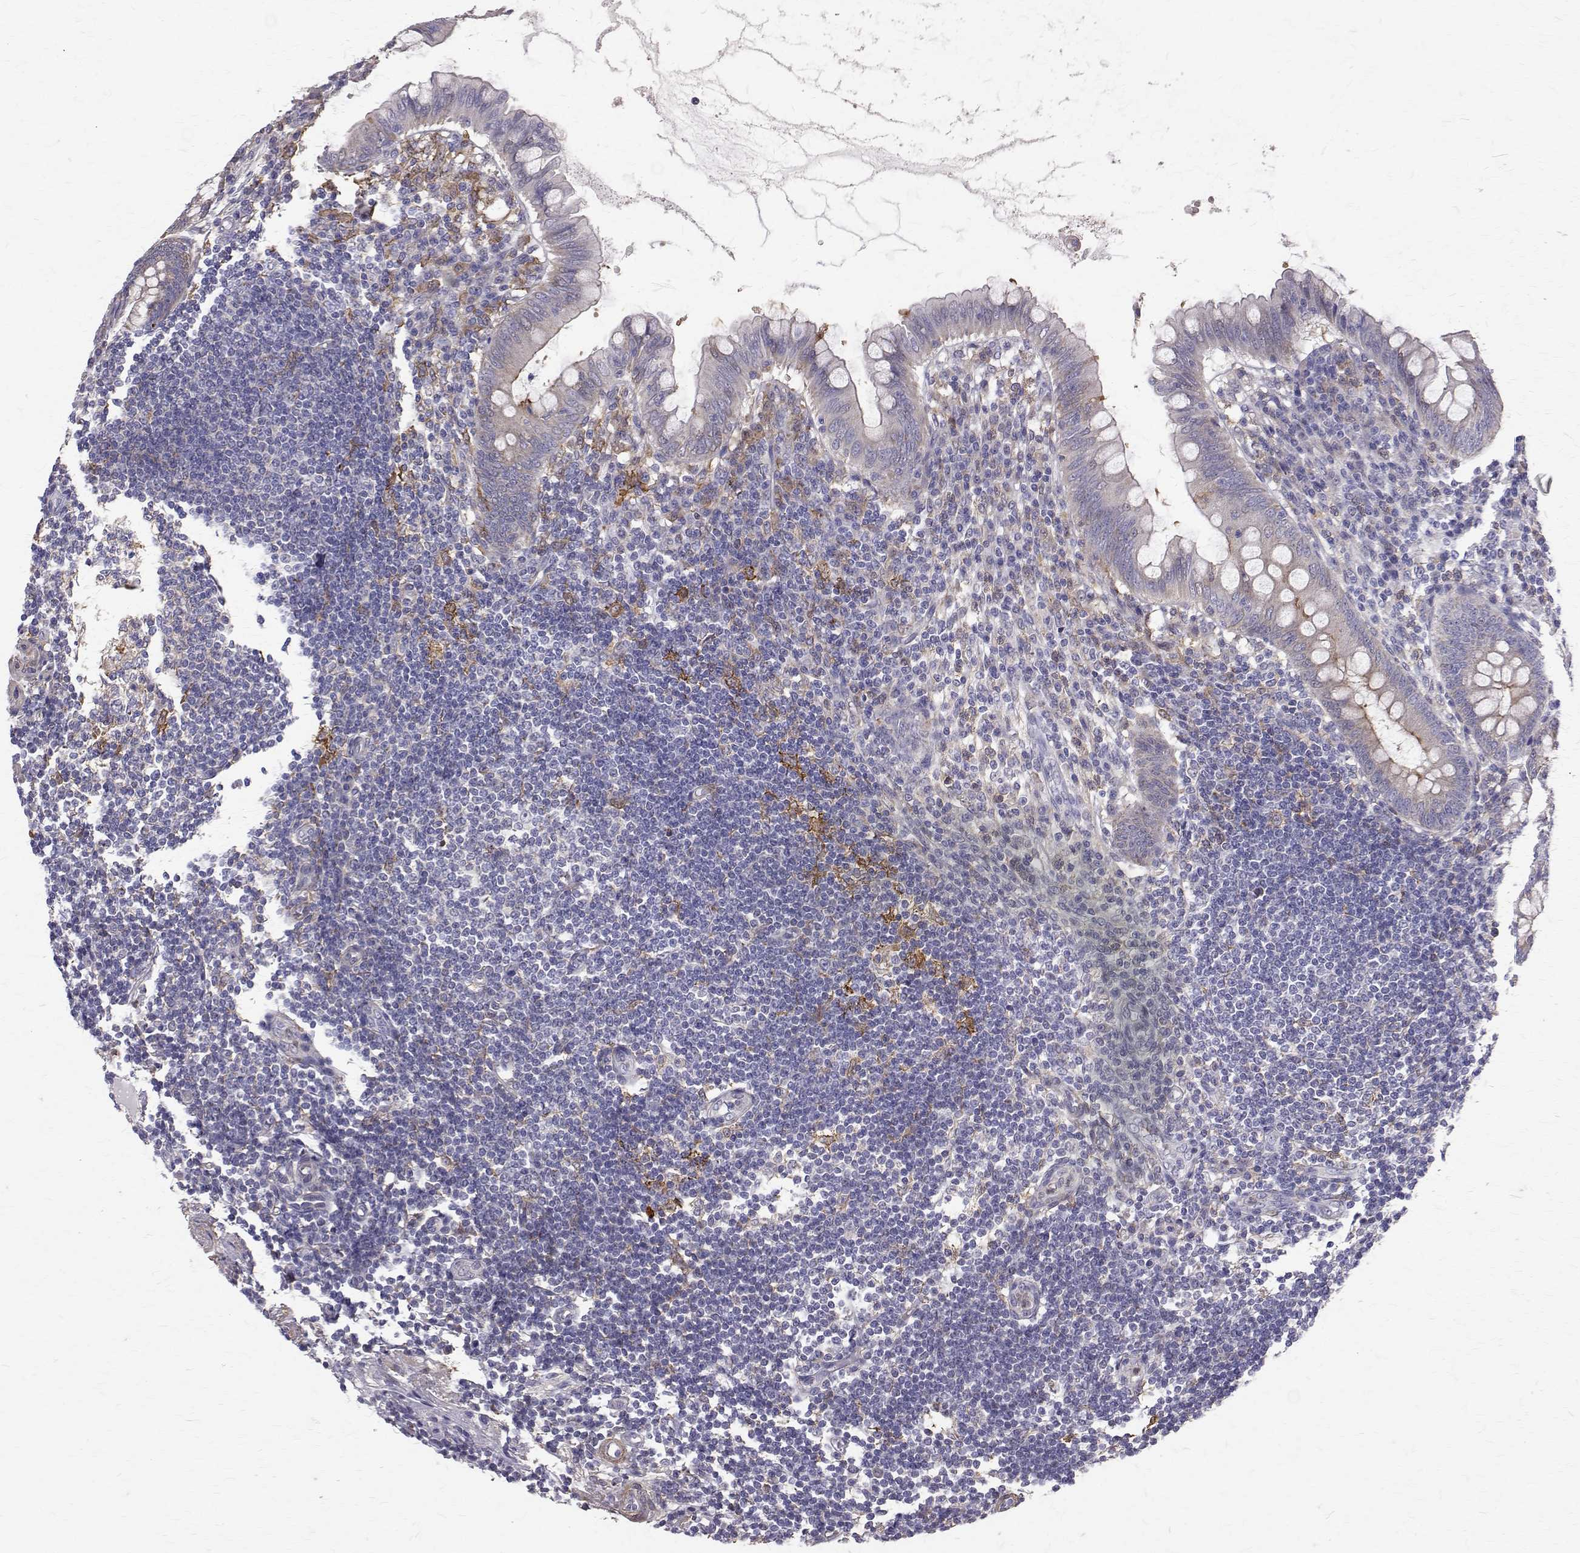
{"staining": {"intensity": "moderate", "quantity": "<25%", "location": "cytoplasmic/membranous"}, "tissue": "appendix", "cell_type": "Glandular cells", "image_type": "normal", "snomed": [{"axis": "morphology", "description": "Normal tissue, NOS"}, {"axis": "topography", "description": "Appendix"}], "caption": "Immunohistochemical staining of normal appendix exhibits <25% levels of moderate cytoplasmic/membranous protein positivity in about <25% of glandular cells. (IHC, brightfield microscopy, high magnification).", "gene": "CCDC89", "patient": {"sex": "female", "age": 57}}